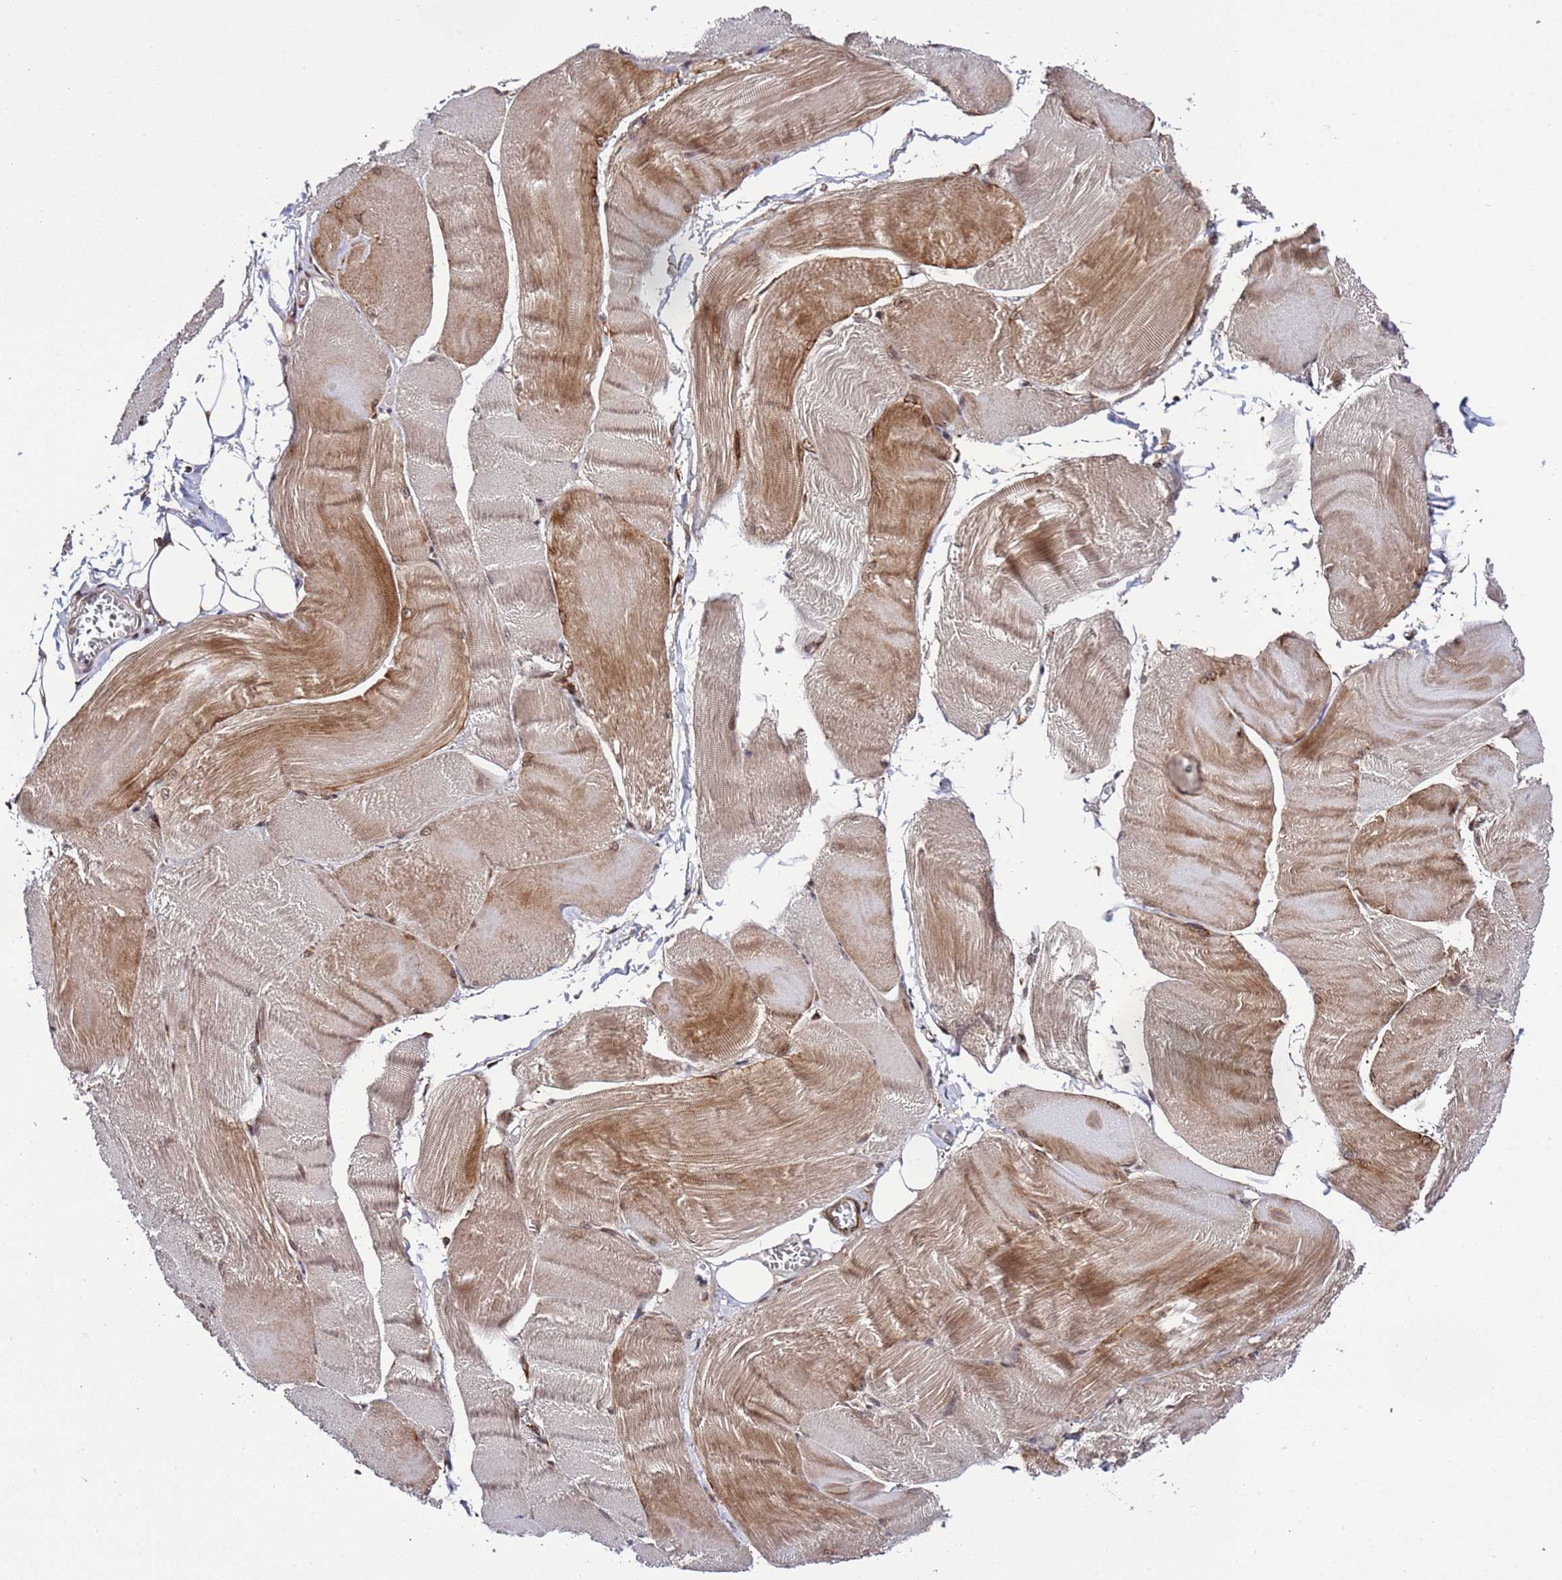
{"staining": {"intensity": "moderate", "quantity": "25%-75%", "location": "cytoplasmic/membranous"}, "tissue": "skeletal muscle", "cell_type": "Myocytes", "image_type": "normal", "snomed": [{"axis": "morphology", "description": "Normal tissue, NOS"}, {"axis": "morphology", "description": "Basal cell carcinoma"}, {"axis": "topography", "description": "Skeletal muscle"}], "caption": "The immunohistochemical stain labels moderate cytoplasmic/membranous positivity in myocytes of normal skeletal muscle.", "gene": "POLR2D", "patient": {"sex": "female", "age": 64}}